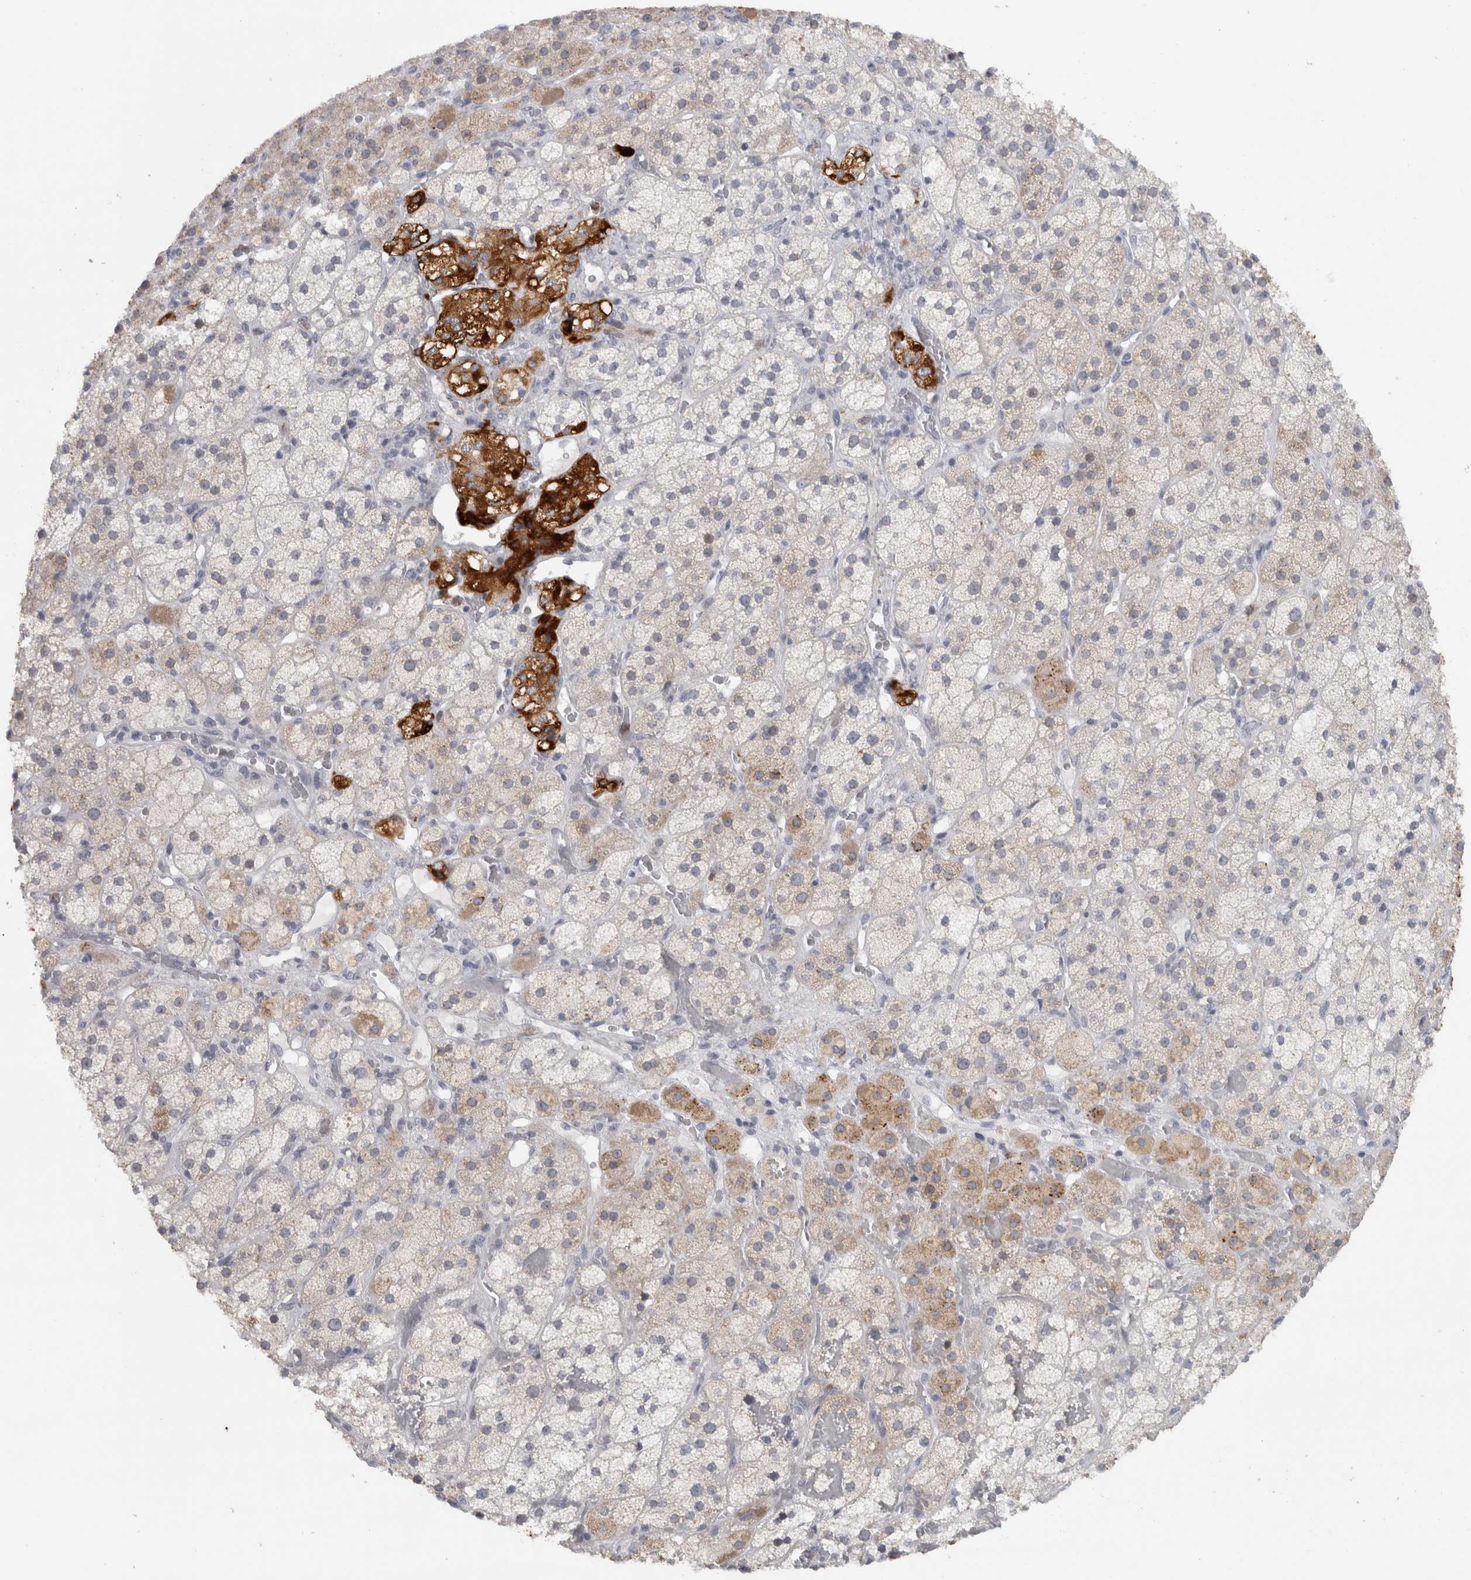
{"staining": {"intensity": "strong", "quantity": "<25%", "location": "cytoplasmic/membranous"}, "tissue": "adrenal gland", "cell_type": "Glandular cells", "image_type": "normal", "snomed": [{"axis": "morphology", "description": "Normal tissue, NOS"}, {"axis": "topography", "description": "Adrenal gland"}], "caption": "Immunohistochemistry (IHC) histopathology image of normal adrenal gland: adrenal gland stained using IHC shows medium levels of strong protein expression localized specifically in the cytoplasmic/membranous of glandular cells, appearing as a cytoplasmic/membranous brown color.", "gene": "PTPRN2", "patient": {"sex": "male", "age": 57}}